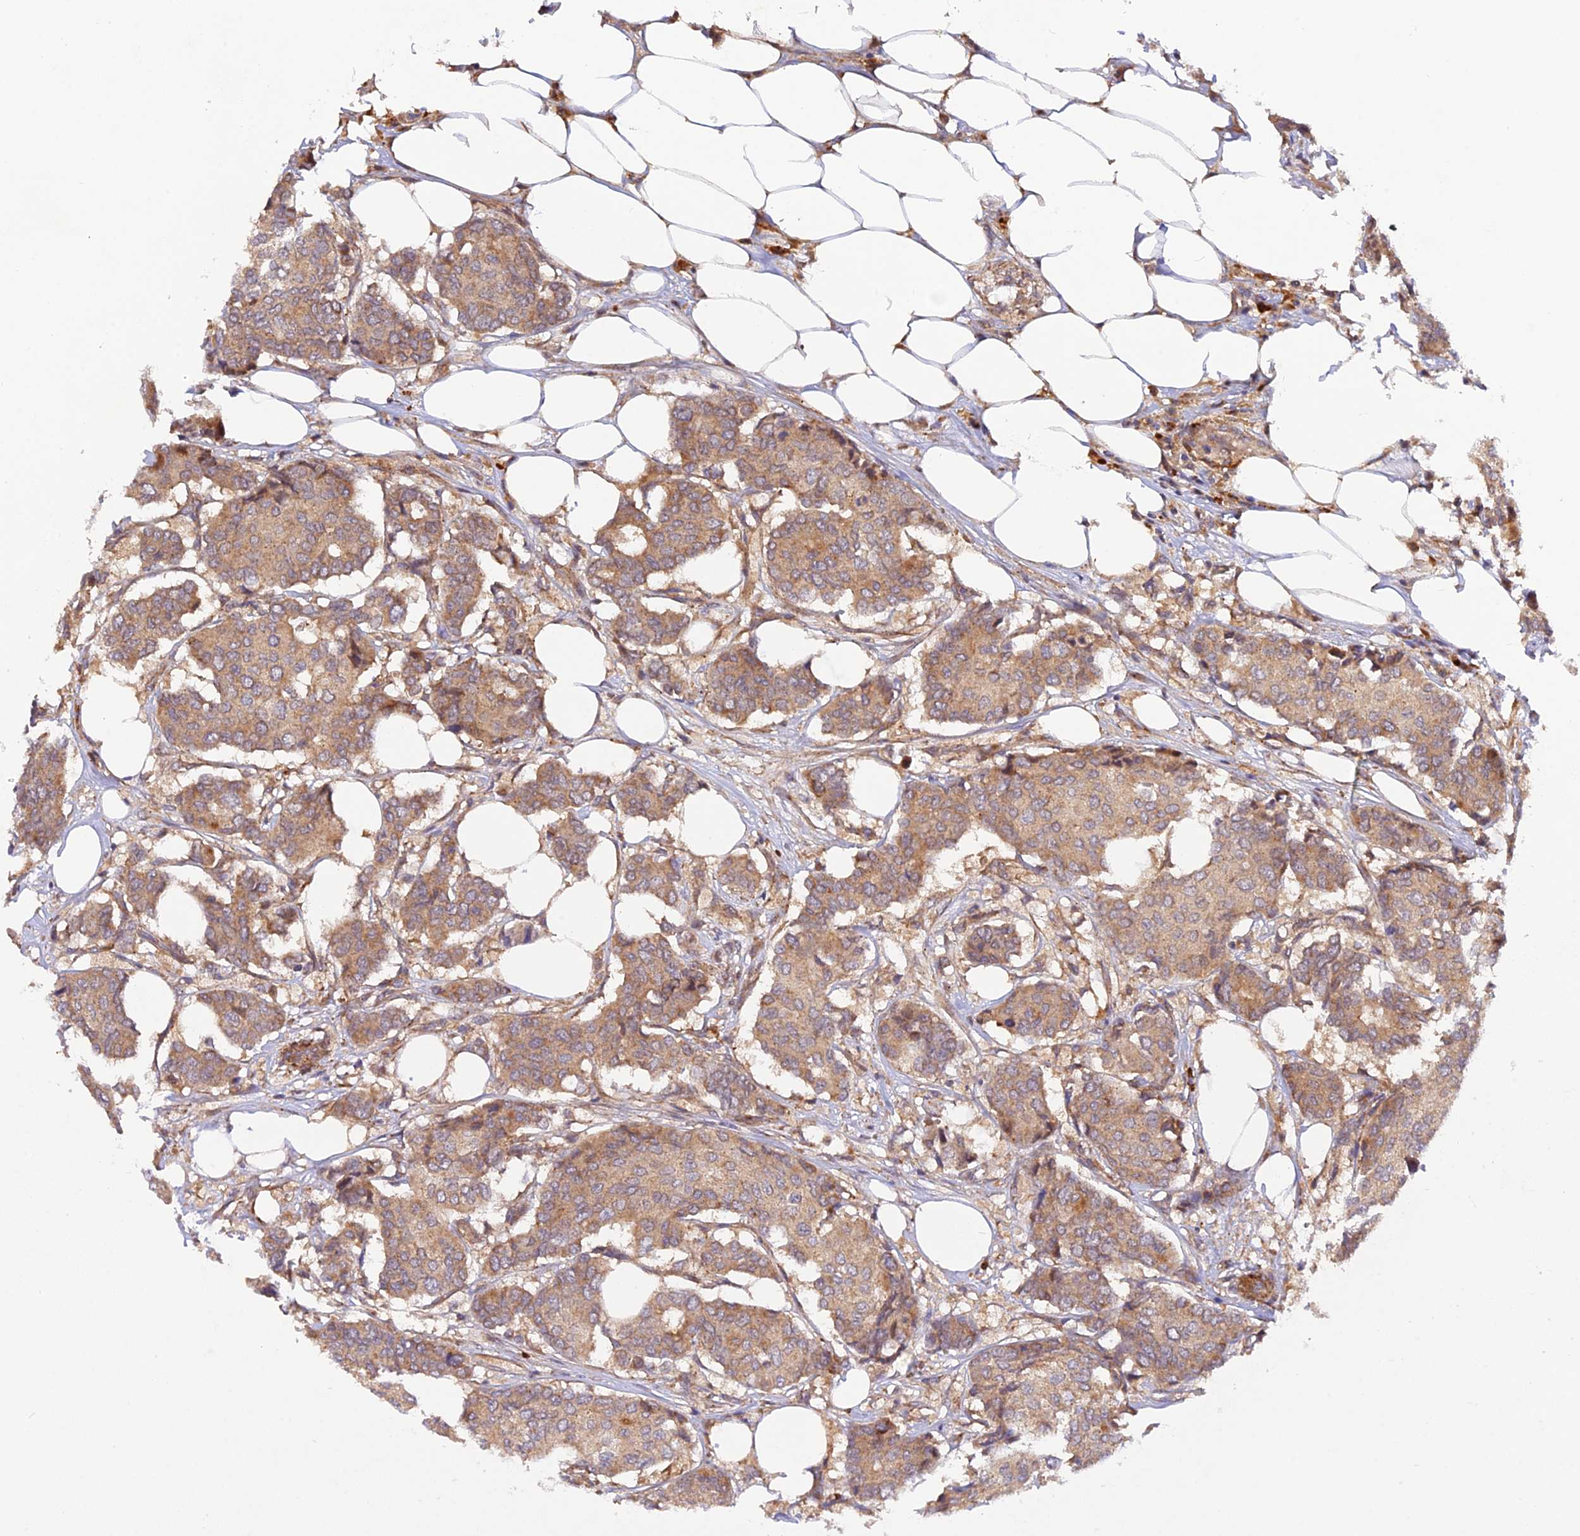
{"staining": {"intensity": "moderate", "quantity": ">75%", "location": "cytoplasmic/membranous"}, "tissue": "breast cancer", "cell_type": "Tumor cells", "image_type": "cancer", "snomed": [{"axis": "morphology", "description": "Duct carcinoma"}, {"axis": "topography", "description": "Breast"}], "caption": "The micrograph demonstrates a brown stain indicating the presence of a protein in the cytoplasmic/membranous of tumor cells in breast infiltrating ductal carcinoma. Nuclei are stained in blue.", "gene": "WDFY4", "patient": {"sex": "female", "age": 75}}